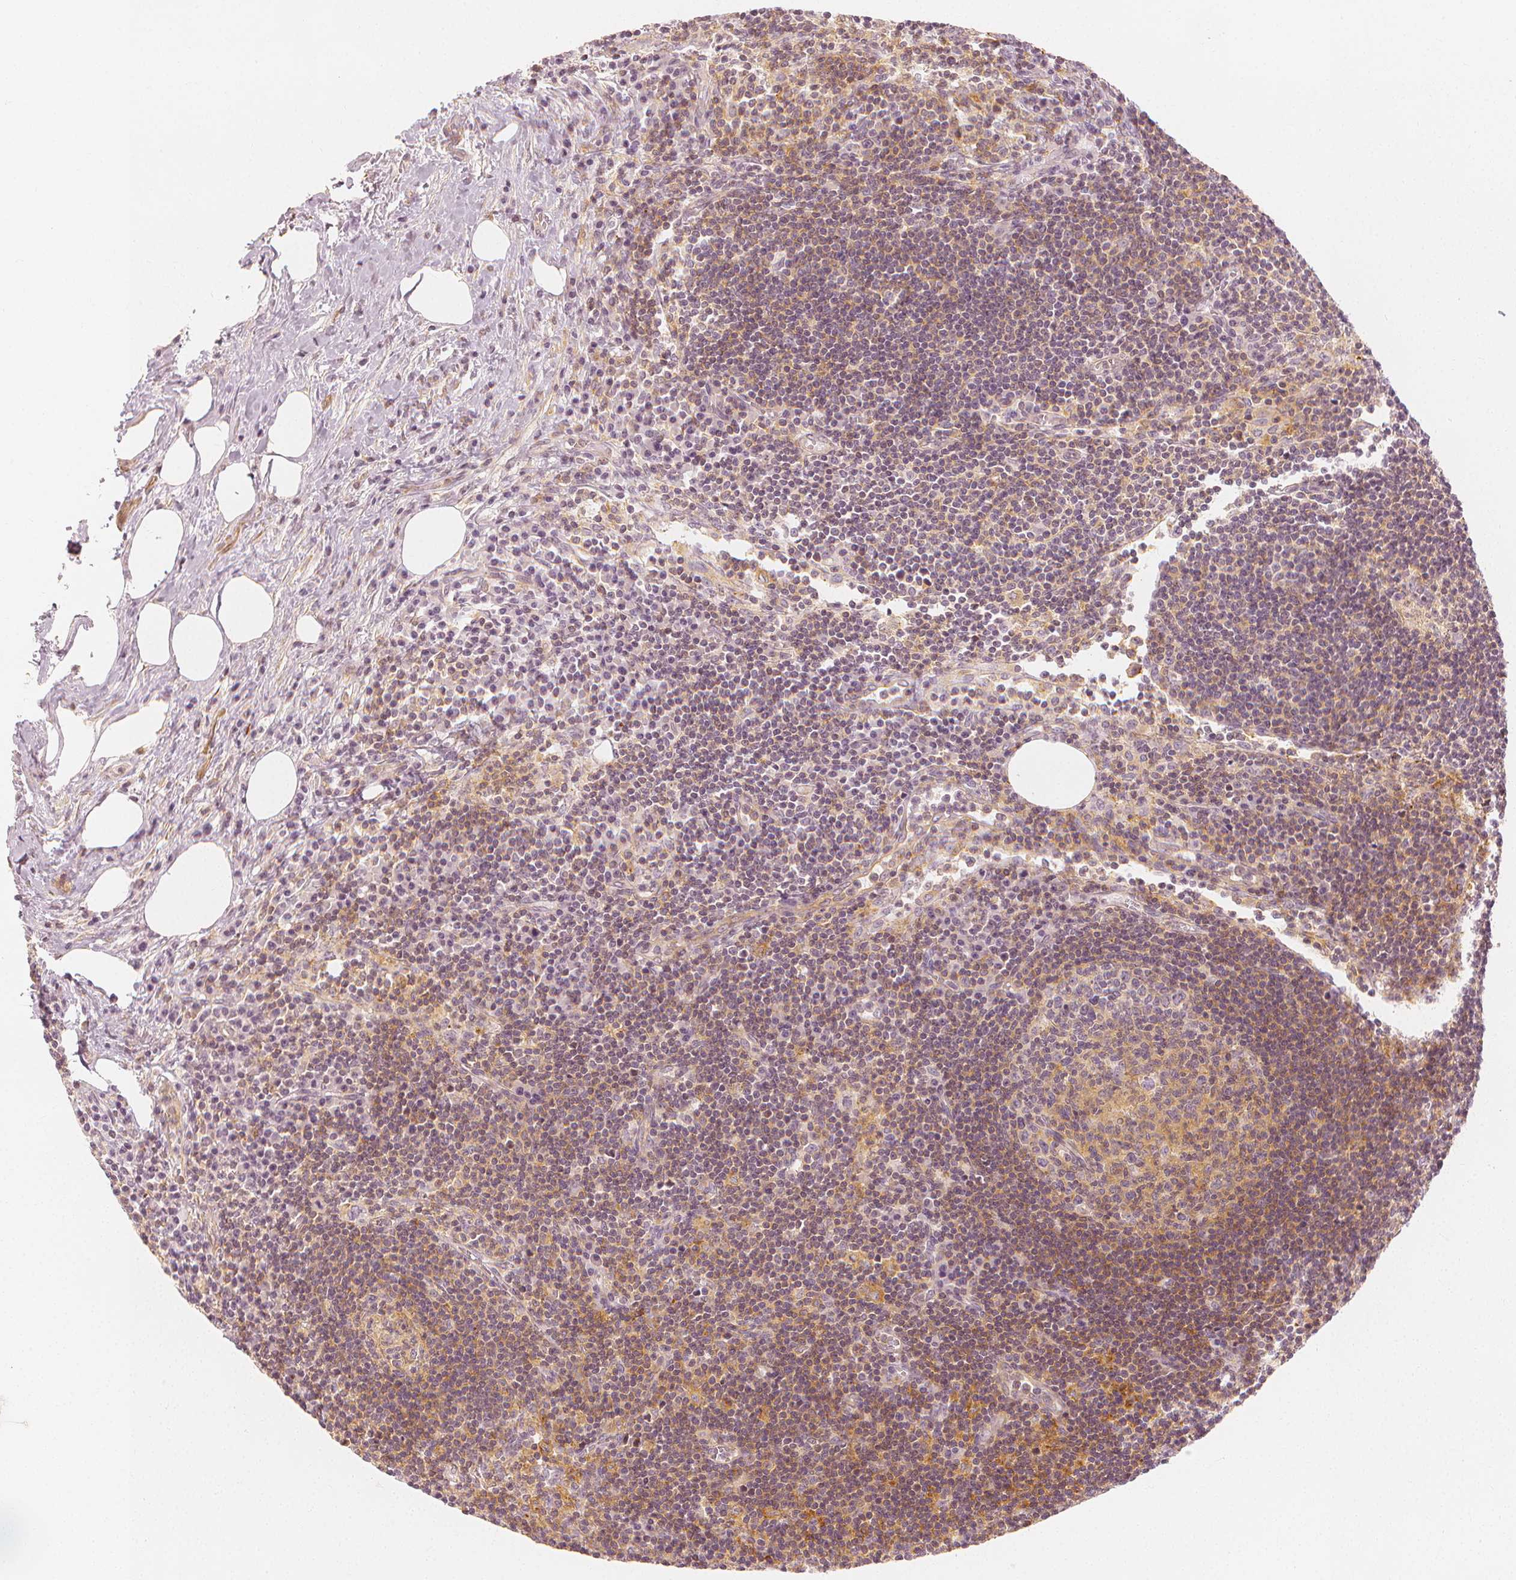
{"staining": {"intensity": "negative", "quantity": "none", "location": "none"}, "tissue": "lymph node", "cell_type": "Germinal center cells", "image_type": "normal", "snomed": [{"axis": "morphology", "description": "Normal tissue, NOS"}, {"axis": "topography", "description": "Lymph node"}], "caption": "Protein analysis of benign lymph node demonstrates no significant positivity in germinal center cells.", "gene": "ARHGAP26", "patient": {"sex": "male", "age": 67}}